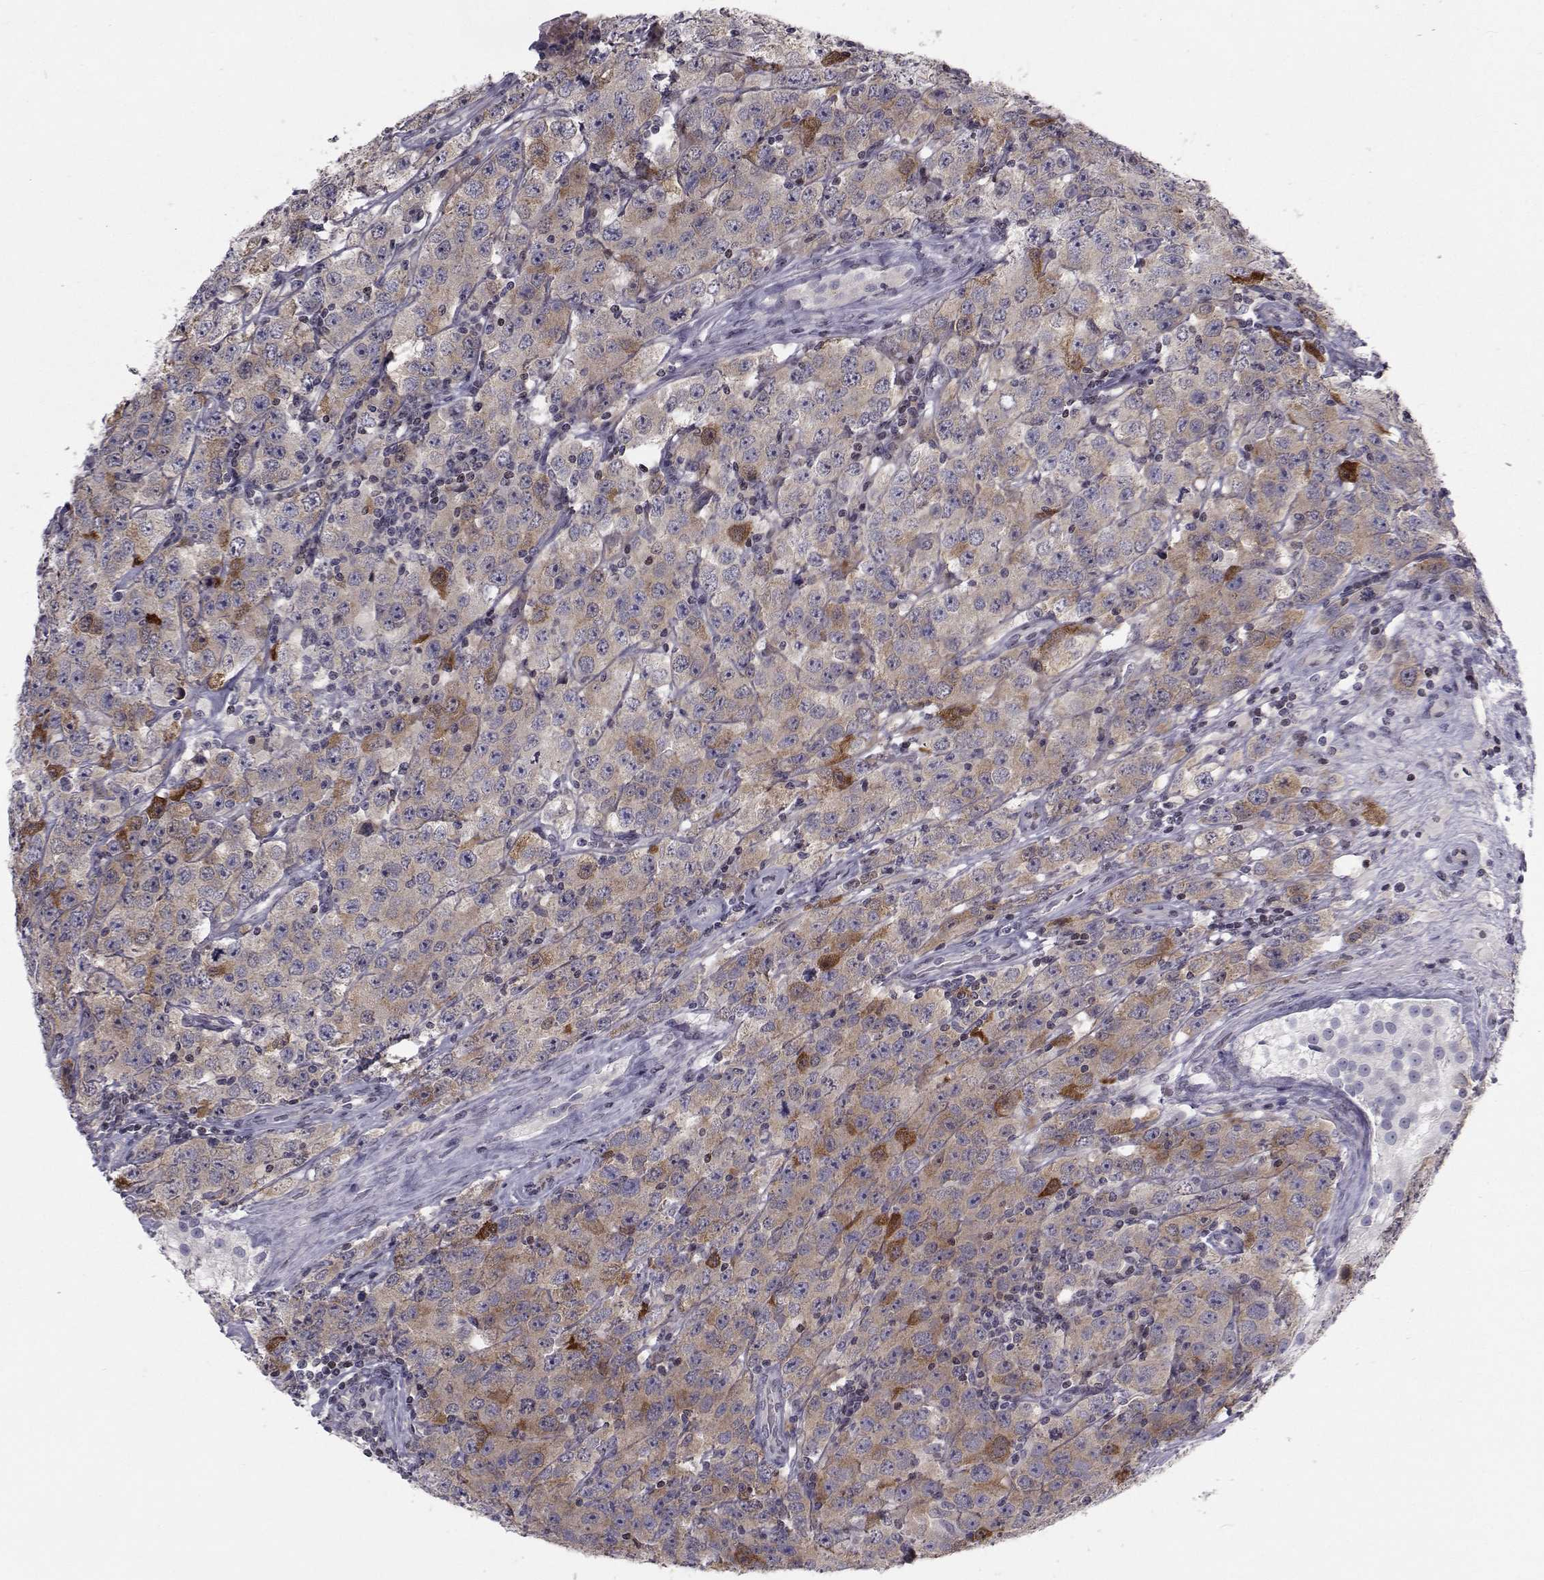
{"staining": {"intensity": "moderate", "quantity": "25%-75%", "location": "cytoplasmic/membranous"}, "tissue": "testis cancer", "cell_type": "Tumor cells", "image_type": "cancer", "snomed": [{"axis": "morphology", "description": "Seminoma, NOS"}, {"axis": "topography", "description": "Testis"}], "caption": "High-magnification brightfield microscopy of testis seminoma stained with DAB (brown) and counterstained with hematoxylin (blue). tumor cells exhibit moderate cytoplasmic/membranous expression is identified in about25%-75% of cells.", "gene": "PCP4L1", "patient": {"sex": "male", "age": 52}}